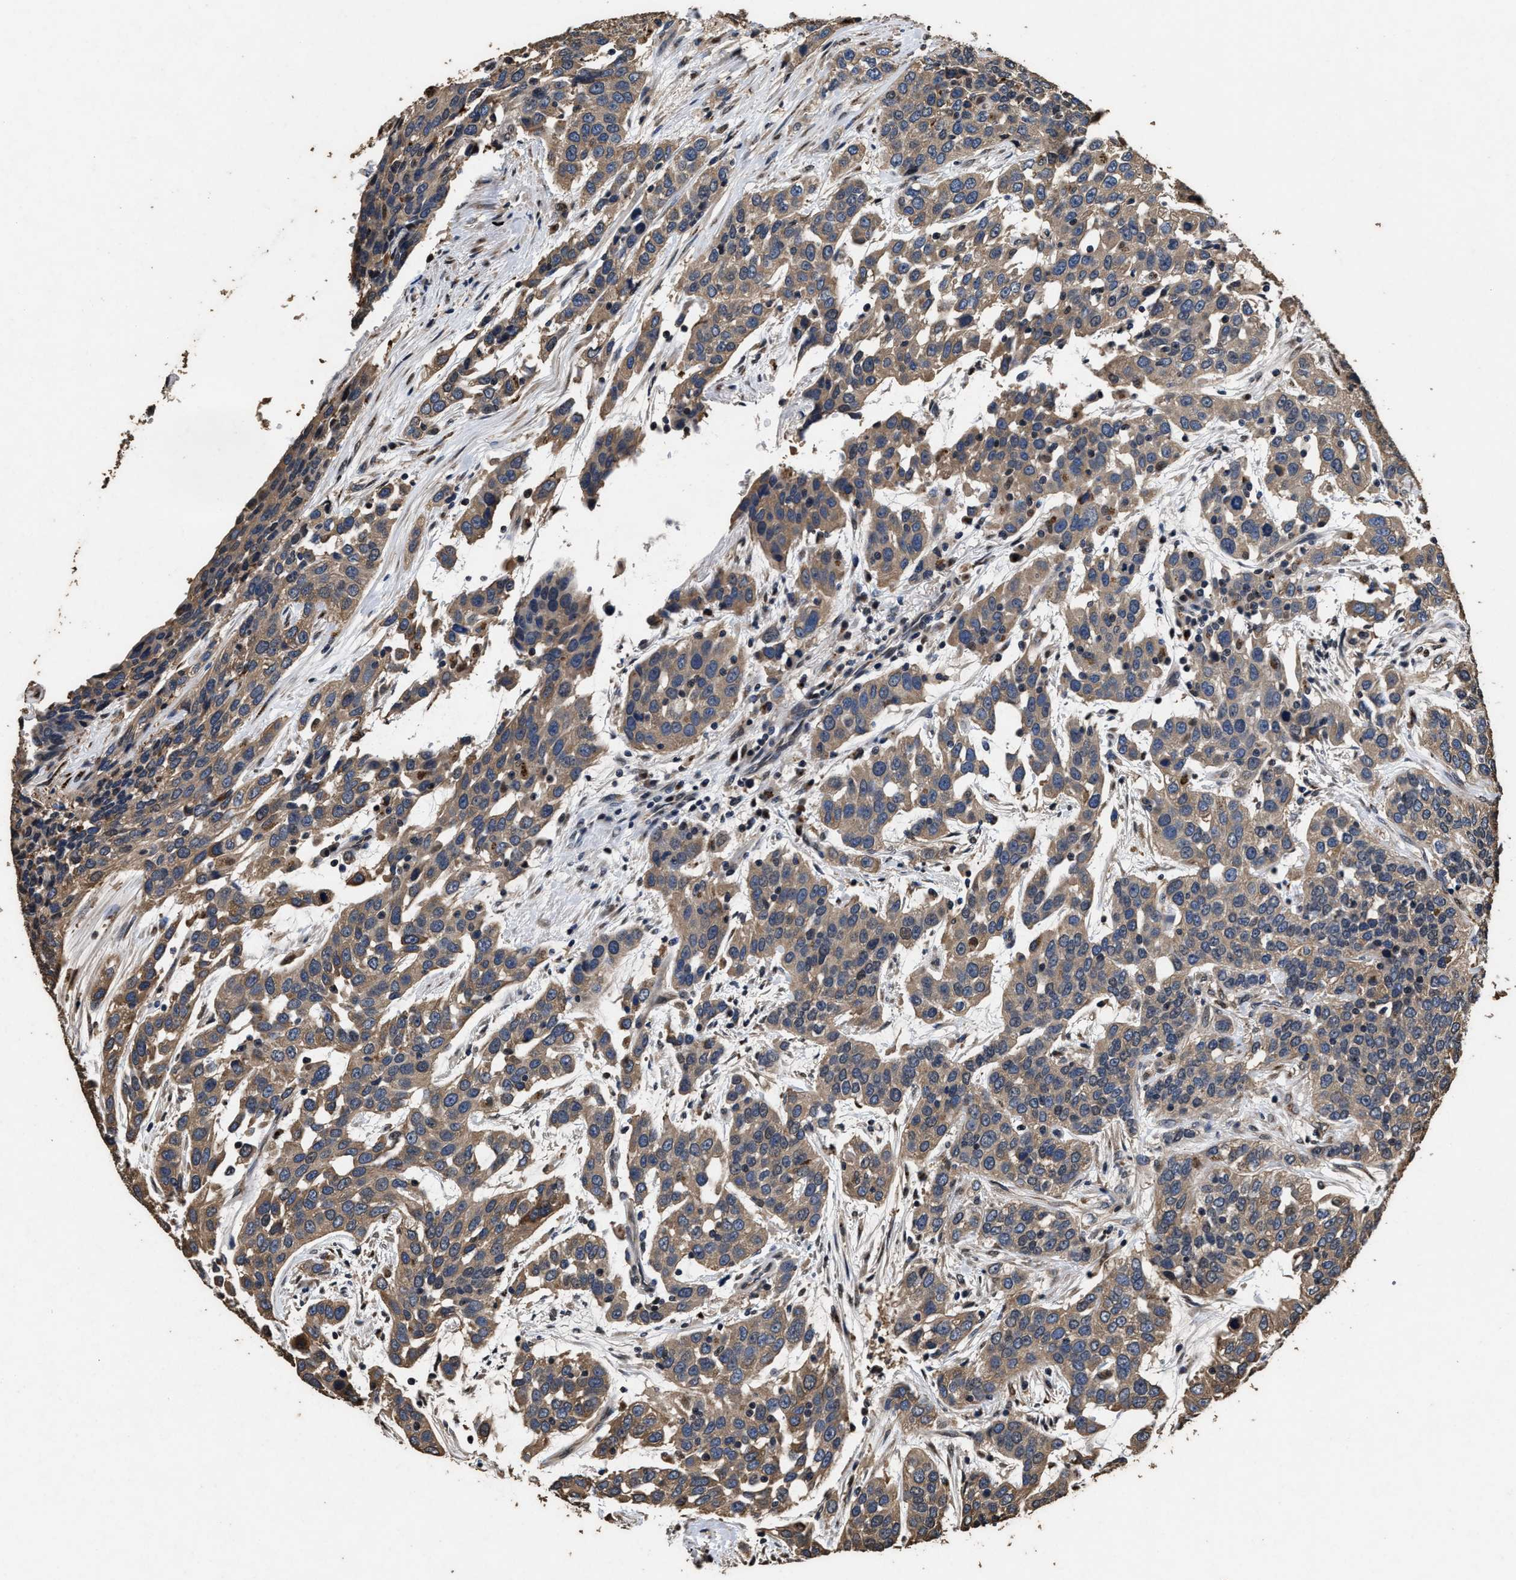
{"staining": {"intensity": "moderate", "quantity": ">75%", "location": "cytoplasmic/membranous"}, "tissue": "urothelial cancer", "cell_type": "Tumor cells", "image_type": "cancer", "snomed": [{"axis": "morphology", "description": "Urothelial carcinoma, High grade"}, {"axis": "topography", "description": "Urinary bladder"}], "caption": "Immunohistochemistry (IHC) (DAB (3,3'-diaminobenzidine)) staining of urothelial carcinoma (high-grade) reveals moderate cytoplasmic/membranous protein staining in about >75% of tumor cells.", "gene": "TPST2", "patient": {"sex": "female", "age": 80}}